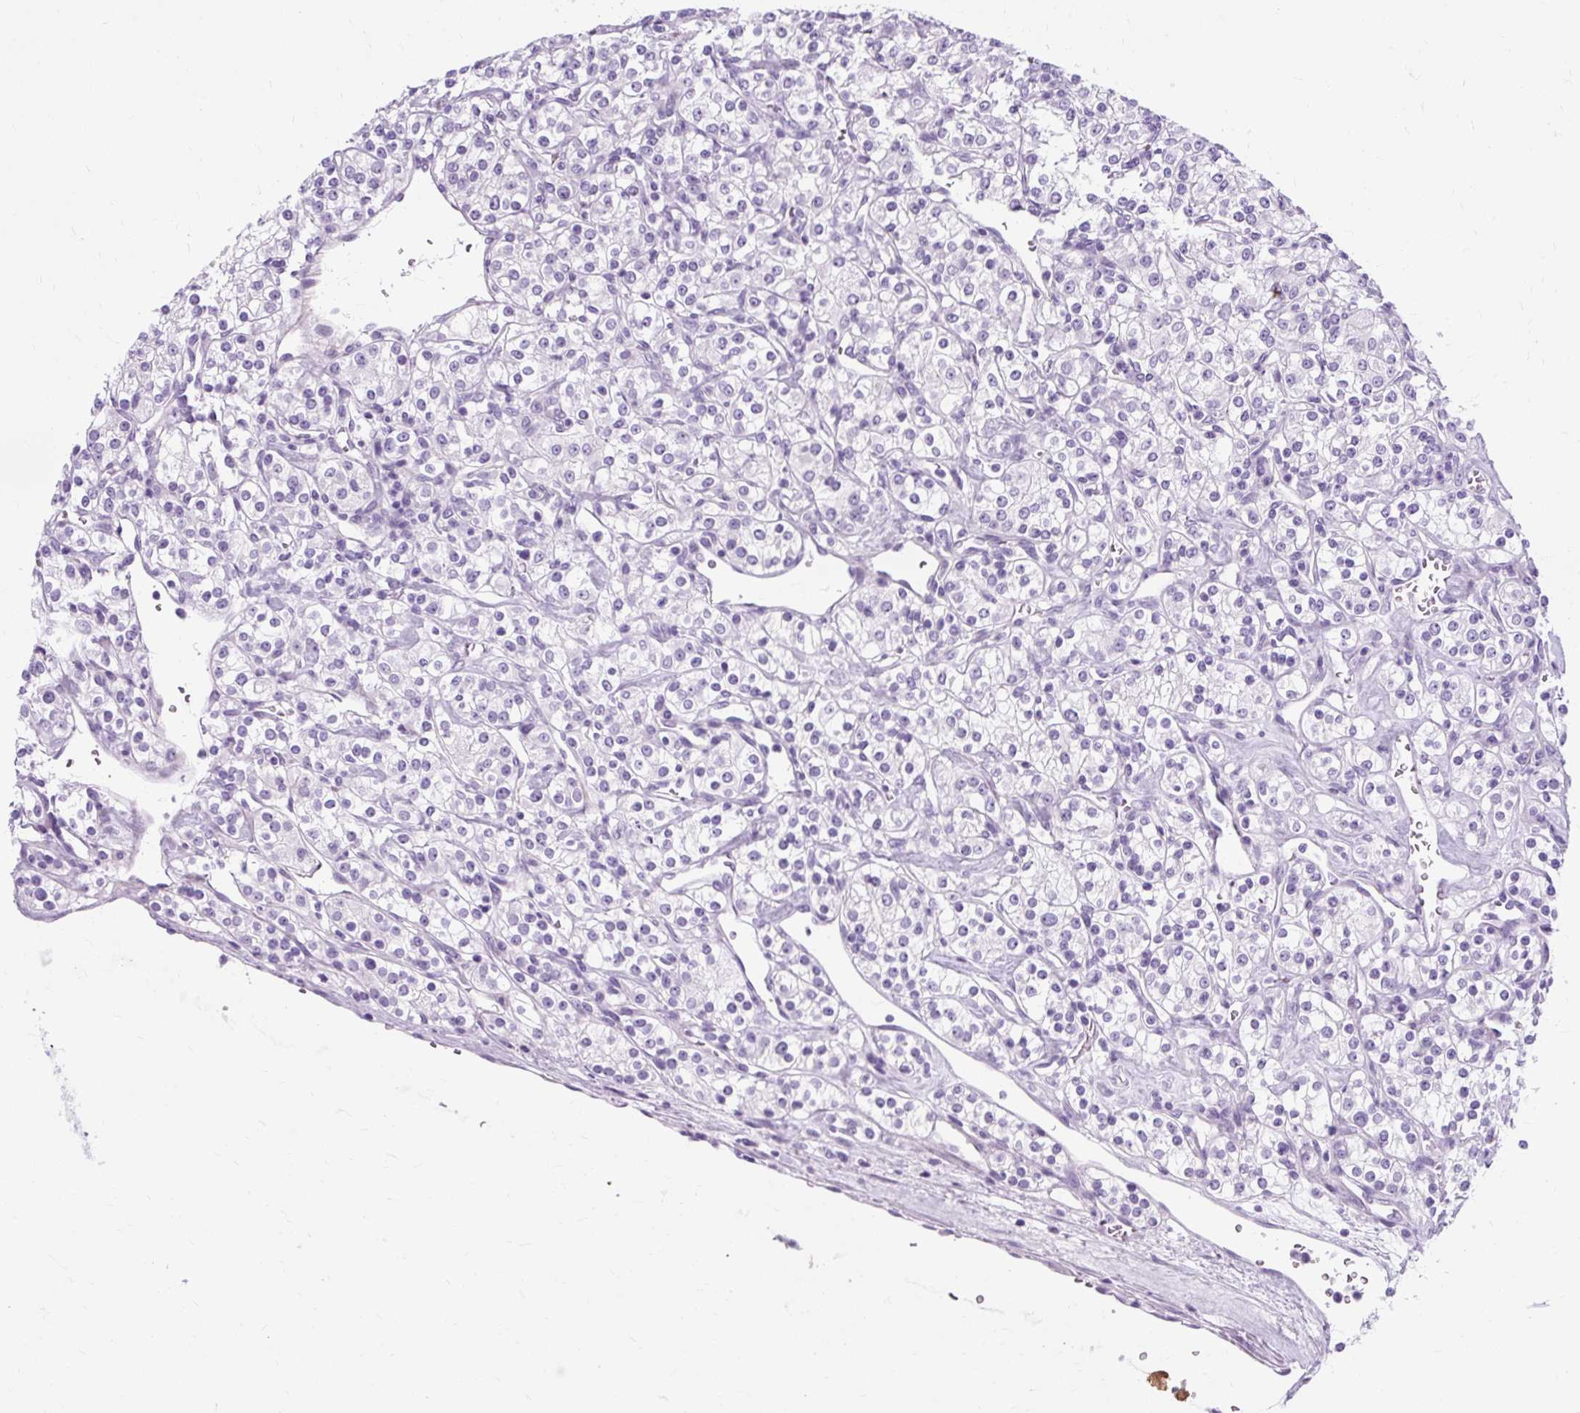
{"staining": {"intensity": "negative", "quantity": "none", "location": "none"}, "tissue": "renal cancer", "cell_type": "Tumor cells", "image_type": "cancer", "snomed": [{"axis": "morphology", "description": "Adenocarcinoma, NOS"}, {"axis": "topography", "description": "Kidney"}], "caption": "This is an IHC photomicrograph of renal cancer. There is no expression in tumor cells.", "gene": "TMEM89", "patient": {"sex": "male", "age": 77}}